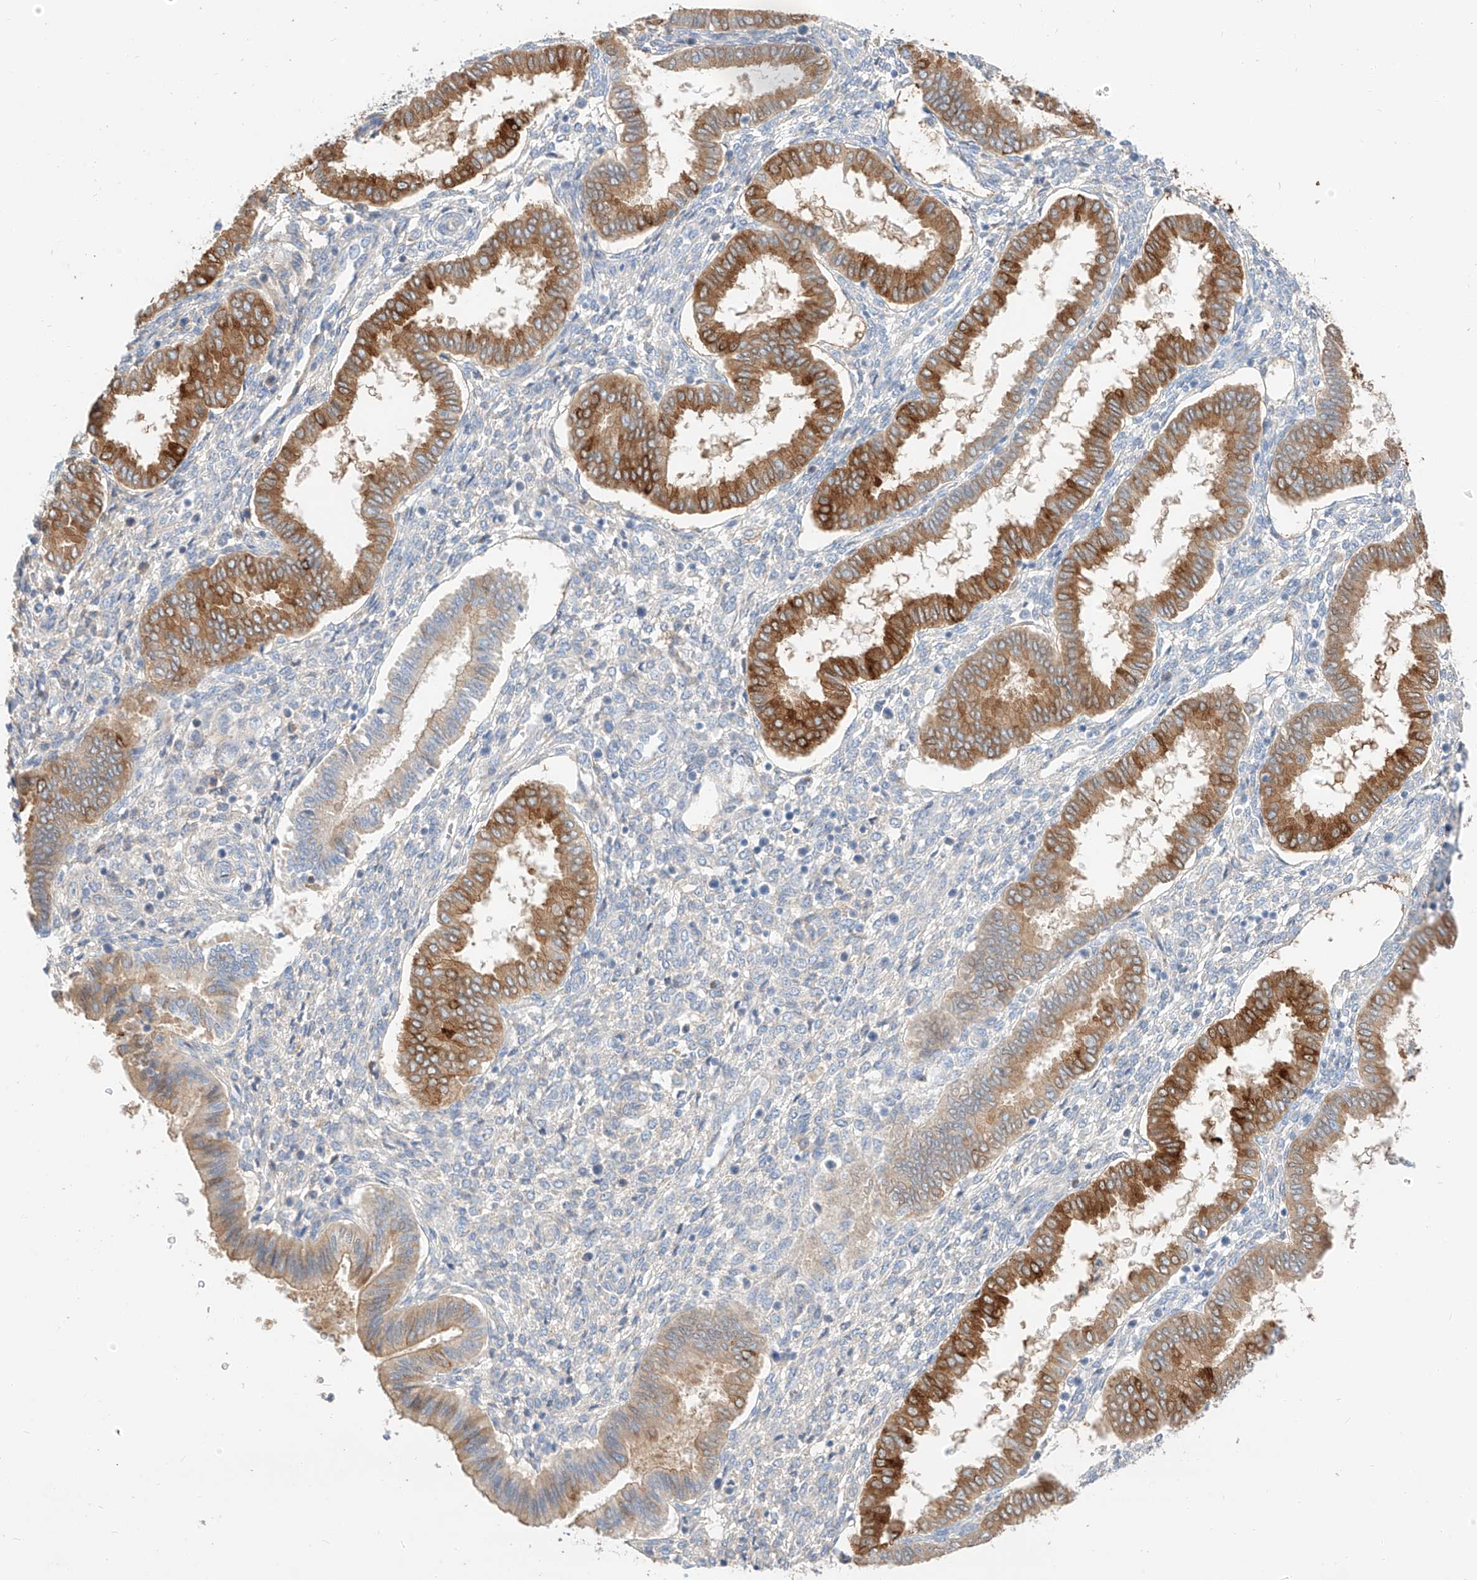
{"staining": {"intensity": "negative", "quantity": "none", "location": "none"}, "tissue": "endometrium", "cell_type": "Cells in endometrial stroma", "image_type": "normal", "snomed": [{"axis": "morphology", "description": "Normal tissue, NOS"}, {"axis": "topography", "description": "Endometrium"}], "caption": "Cells in endometrial stroma show no significant expression in normal endometrium. (DAB (3,3'-diaminobenzidine) IHC visualized using brightfield microscopy, high magnification).", "gene": "MAP7", "patient": {"sex": "female", "age": 24}}